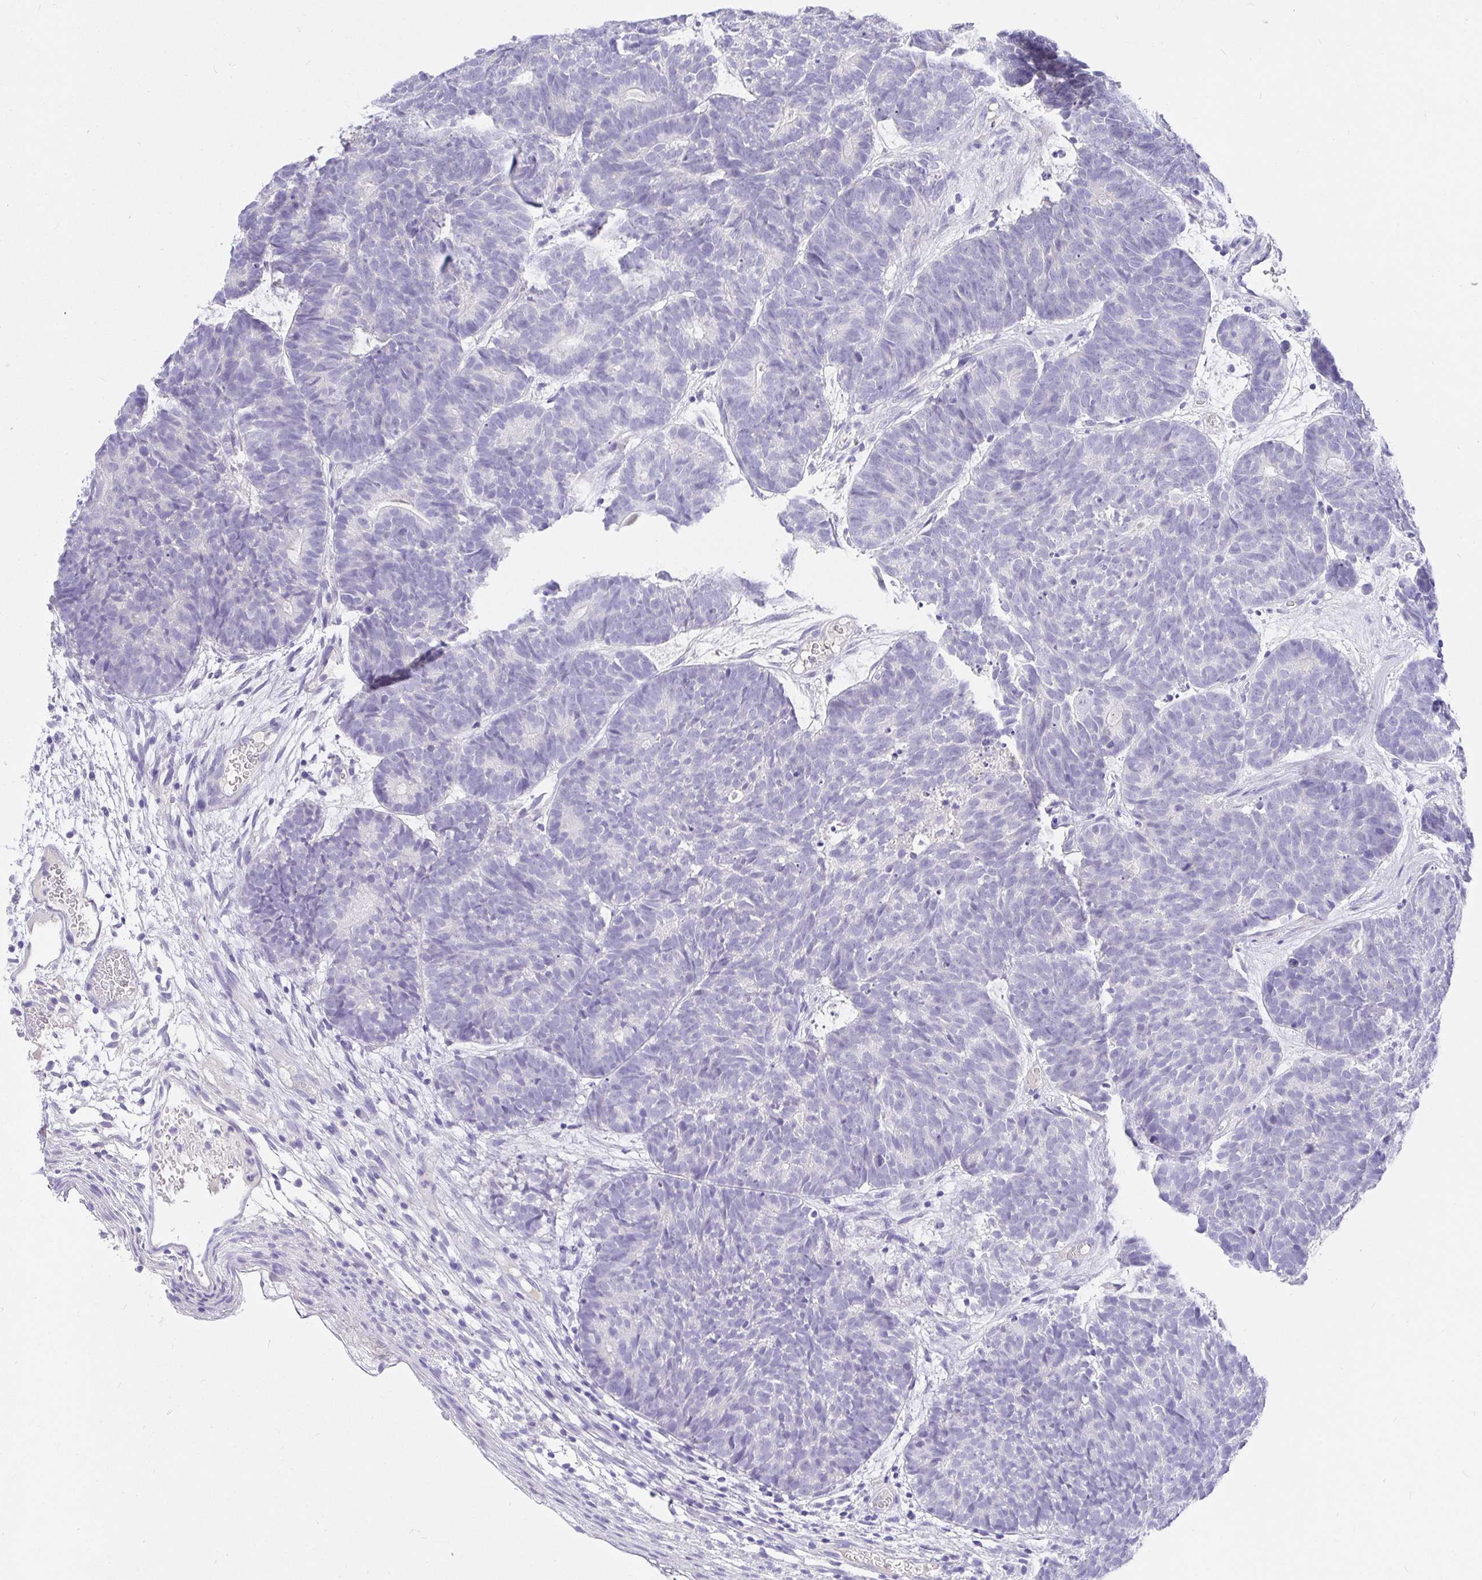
{"staining": {"intensity": "negative", "quantity": "none", "location": "none"}, "tissue": "head and neck cancer", "cell_type": "Tumor cells", "image_type": "cancer", "snomed": [{"axis": "morphology", "description": "Adenocarcinoma, NOS"}, {"axis": "topography", "description": "Head-Neck"}], "caption": "Protein analysis of adenocarcinoma (head and neck) shows no significant staining in tumor cells.", "gene": "TPTE", "patient": {"sex": "female", "age": 81}}